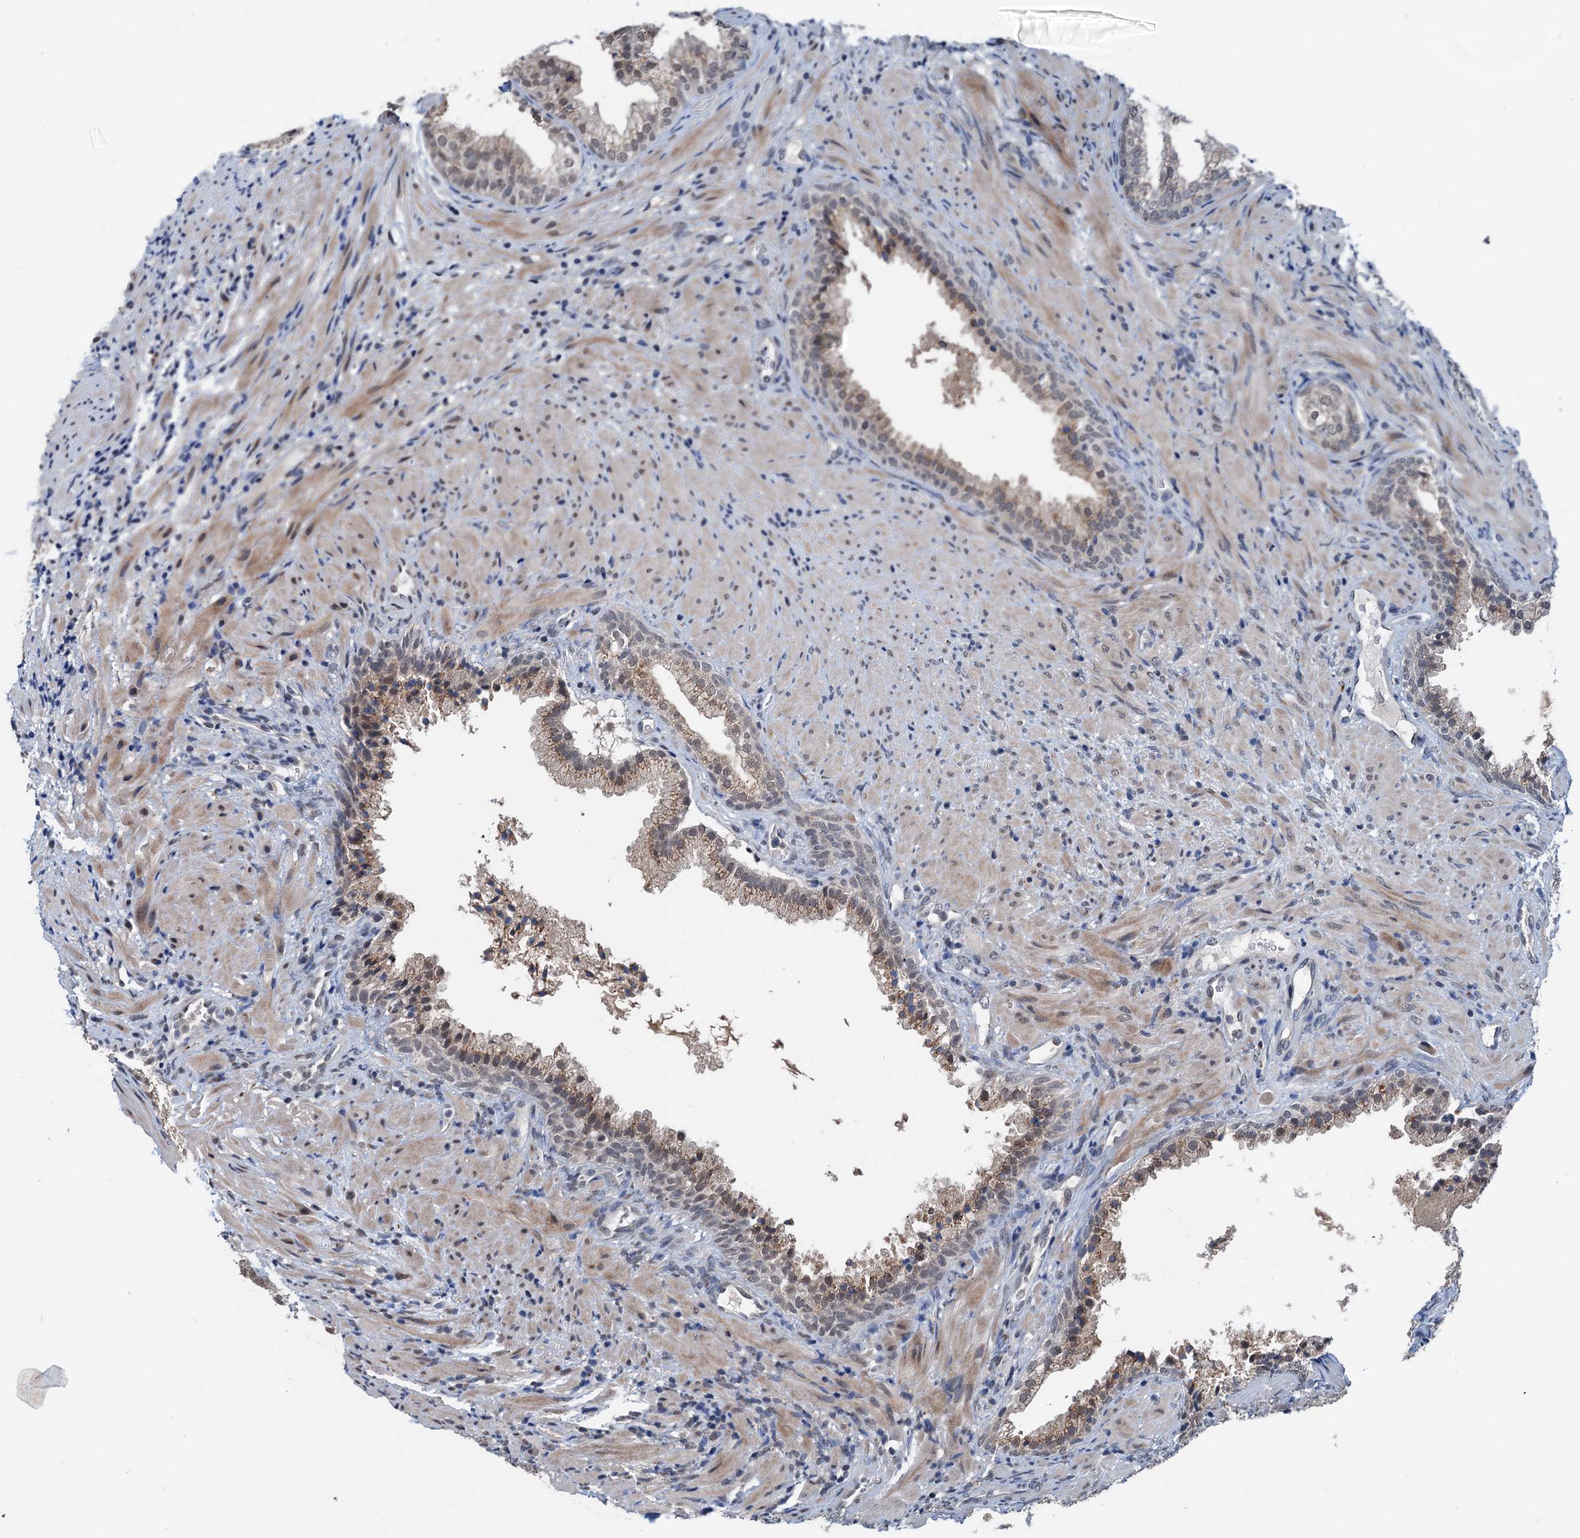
{"staining": {"intensity": "weak", "quantity": "25%-75%", "location": "cytoplasmic/membranous"}, "tissue": "prostate", "cell_type": "Glandular cells", "image_type": "normal", "snomed": [{"axis": "morphology", "description": "Normal tissue, NOS"}, {"axis": "topography", "description": "Prostate"}], "caption": "High-magnification brightfield microscopy of benign prostate stained with DAB (3,3'-diaminobenzidine) (brown) and counterstained with hematoxylin (blue). glandular cells exhibit weak cytoplasmic/membranous staining is present in about25%-75% of cells. (Stains: DAB (3,3'-diaminobenzidine) in brown, nuclei in blue, Microscopy: brightfield microscopy at high magnification).", "gene": "SHLD1", "patient": {"sex": "male", "age": 76}}